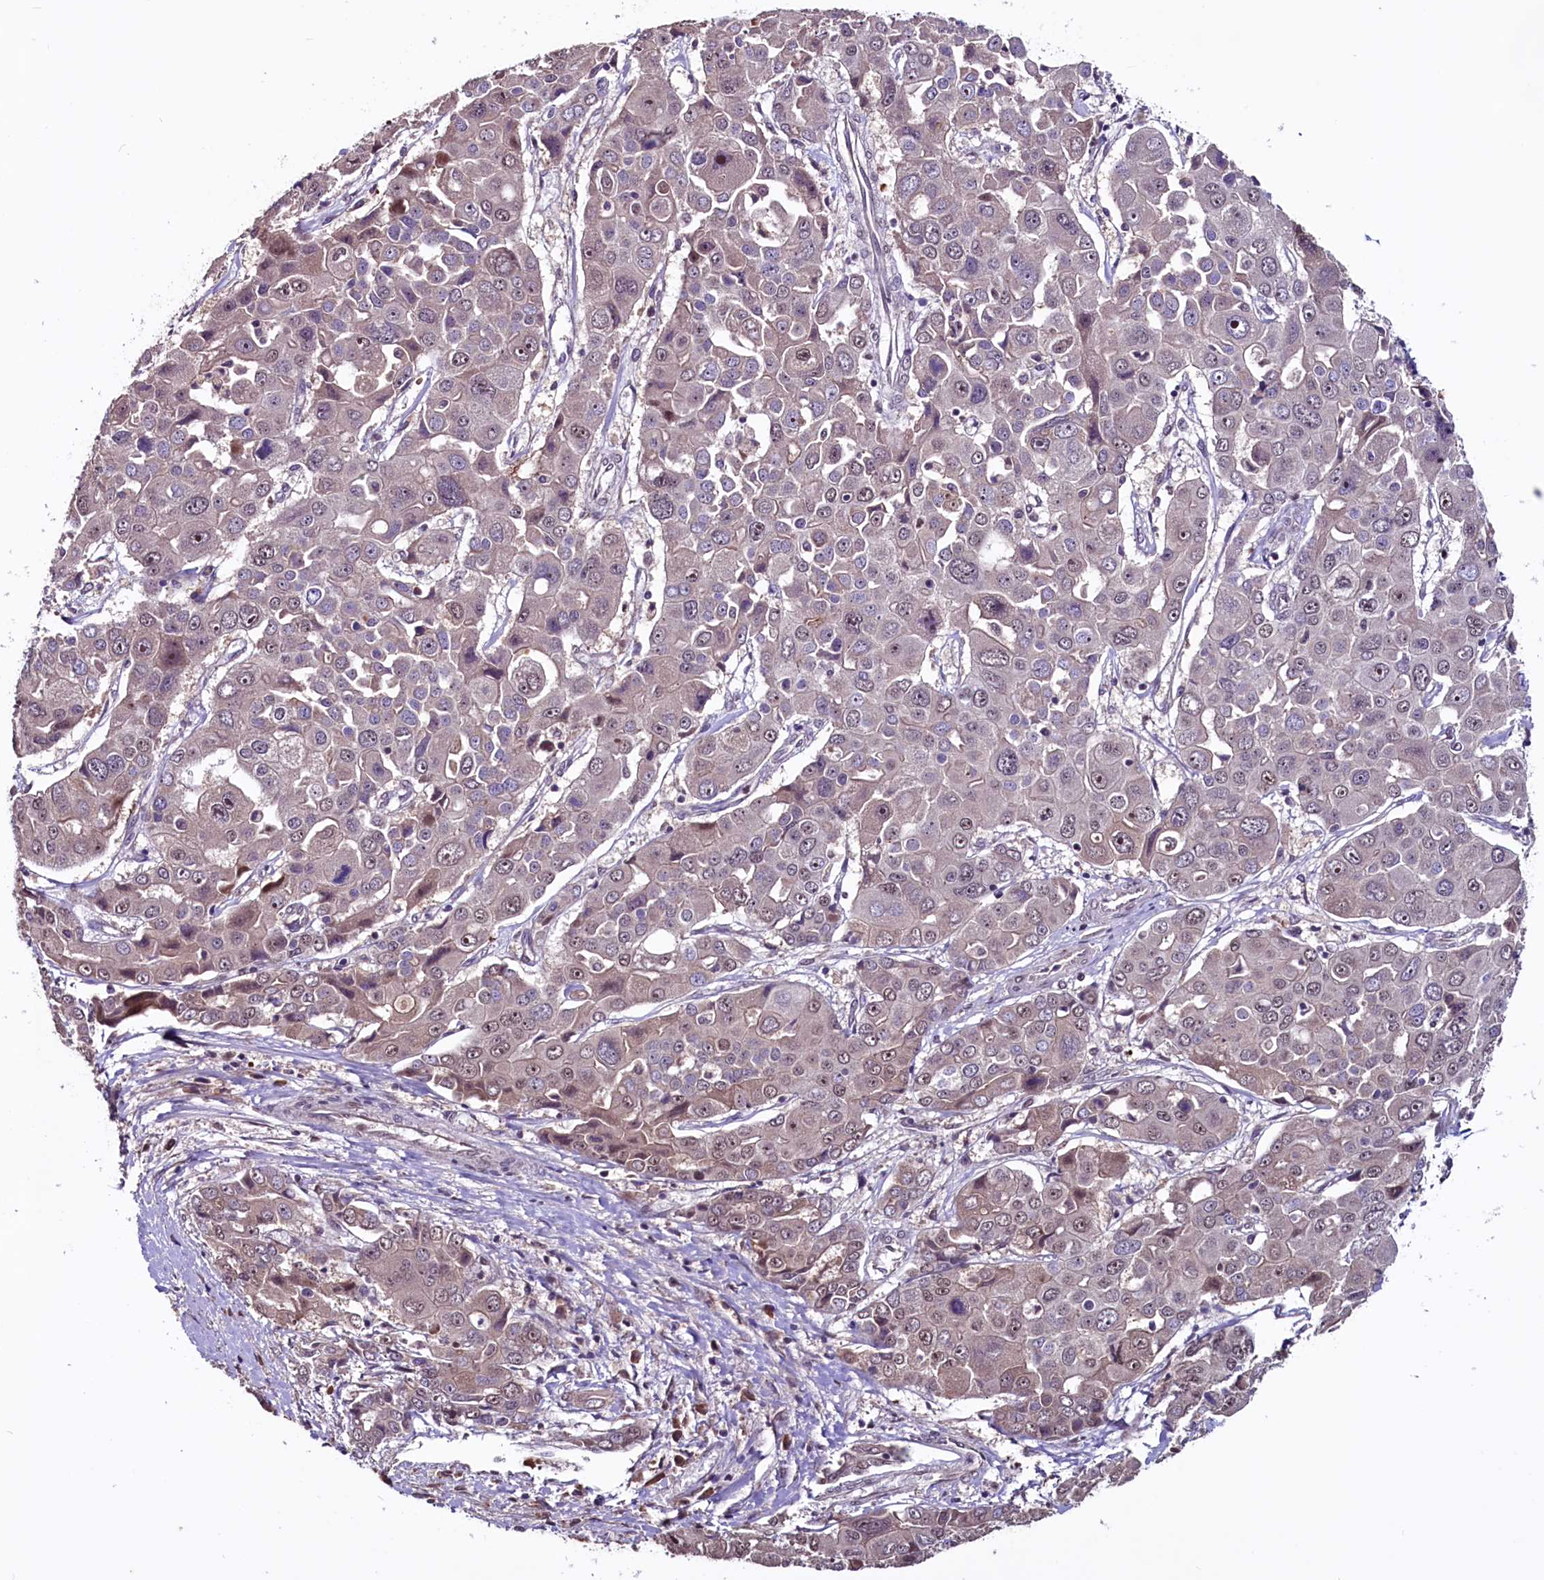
{"staining": {"intensity": "negative", "quantity": "none", "location": "none"}, "tissue": "liver cancer", "cell_type": "Tumor cells", "image_type": "cancer", "snomed": [{"axis": "morphology", "description": "Cholangiocarcinoma"}, {"axis": "topography", "description": "Liver"}], "caption": "Immunohistochemistry photomicrograph of neoplastic tissue: cholangiocarcinoma (liver) stained with DAB (3,3'-diaminobenzidine) demonstrates no significant protein positivity in tumor cells. The staining is performed using DAB brown chromogen with nuclei counter-stained in using hematoxylin.", "gene": "RNMT", "patient": {"sex": "male", "age": 67}}